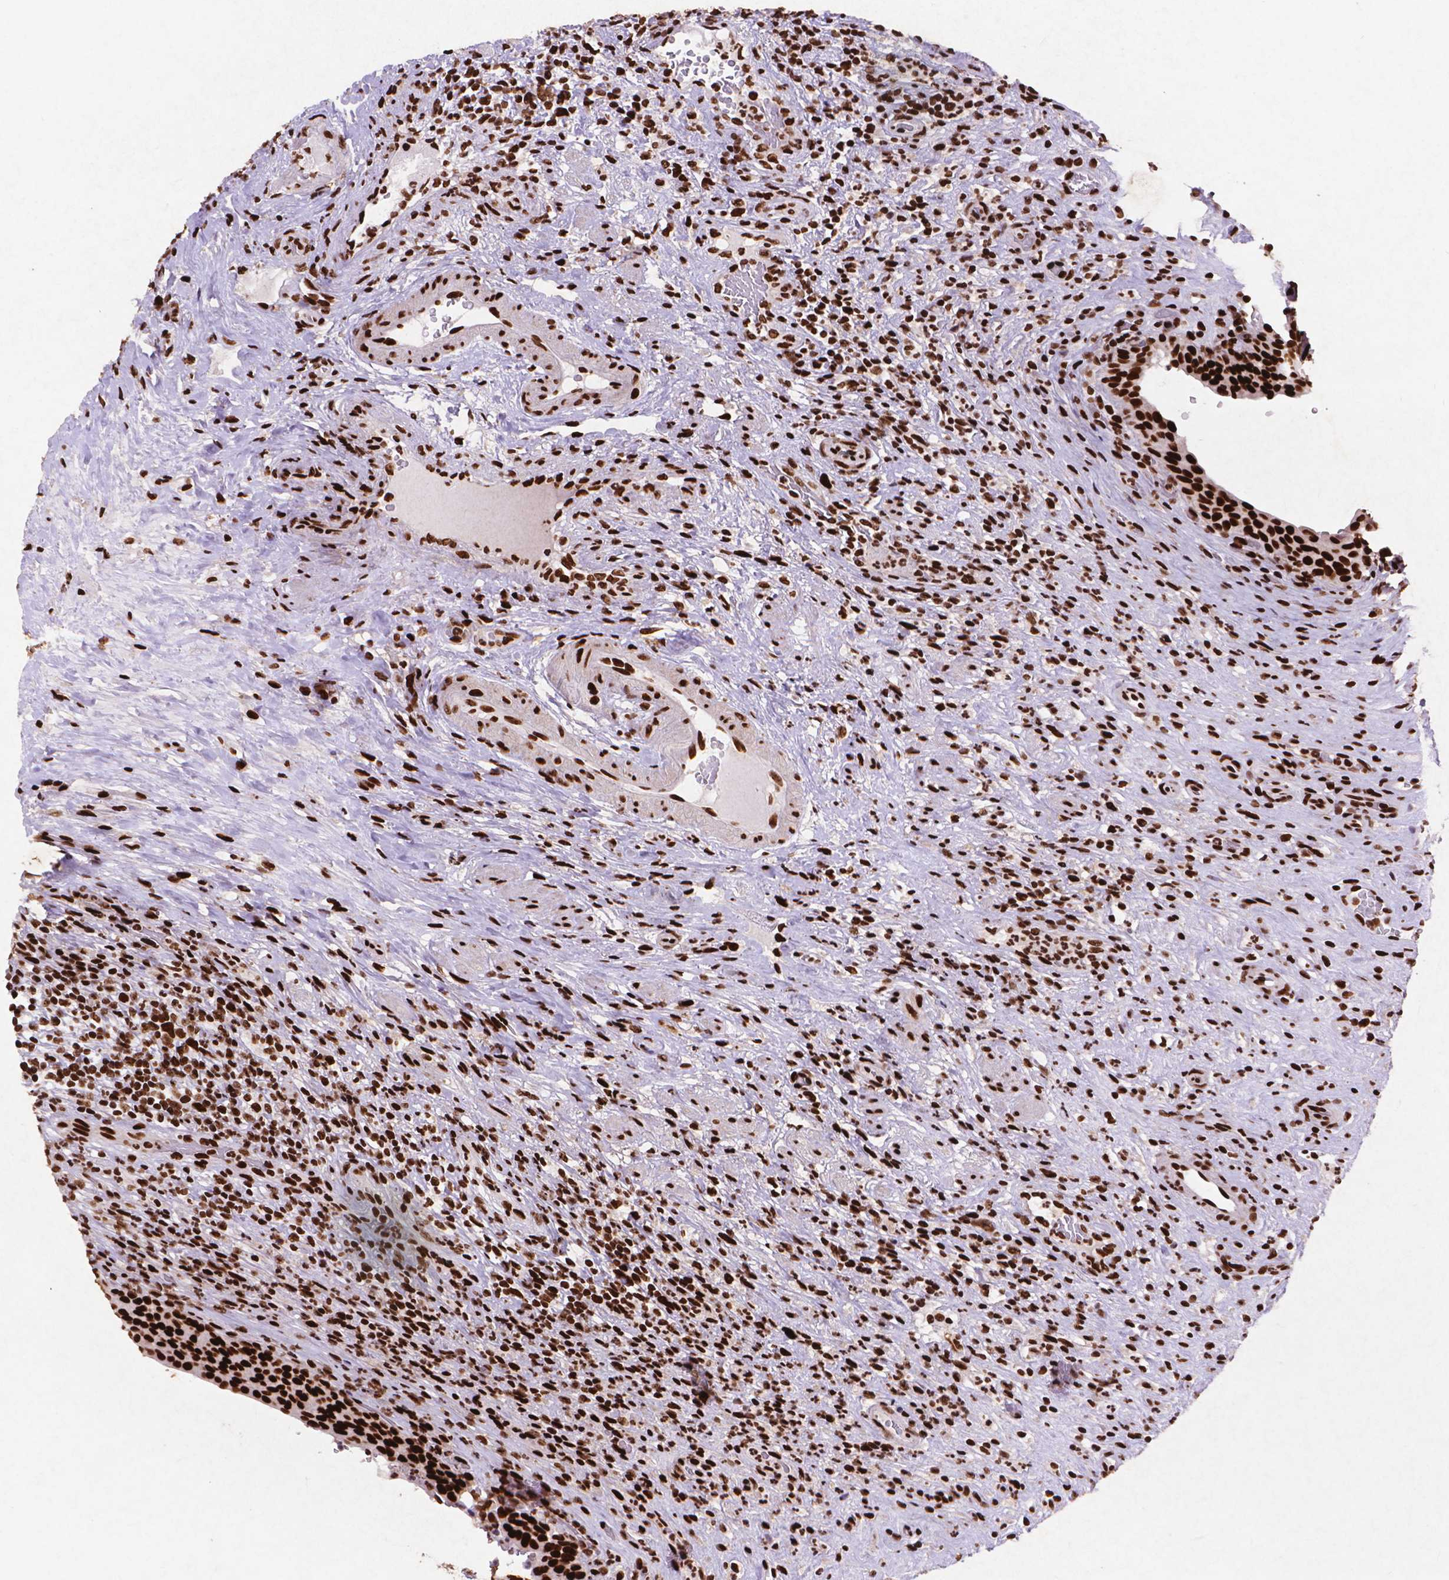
{"staining": {"intensity": "strong", "quantity": ">75%", "location": "nuclear"}, "tissue": "urinary bladder", "cell_type": "Urothelial cells", "image_type": "normal", "snomed": [{"axis": "morphology", "description": "Normal tissue, NOS"}, {"axis": "topography", "description": "Urinary bladder"}, {"axis": "topography", "description": "Peripheral nerve tissue"}], "caption": "Strong nuclear positivity for a protein is seen in about >75% of urothelial cells of unremarkable urinary bladder using immunohistochemistry.", "gene": "CITED2", "patient": {"sex": "male", "age": 66}}